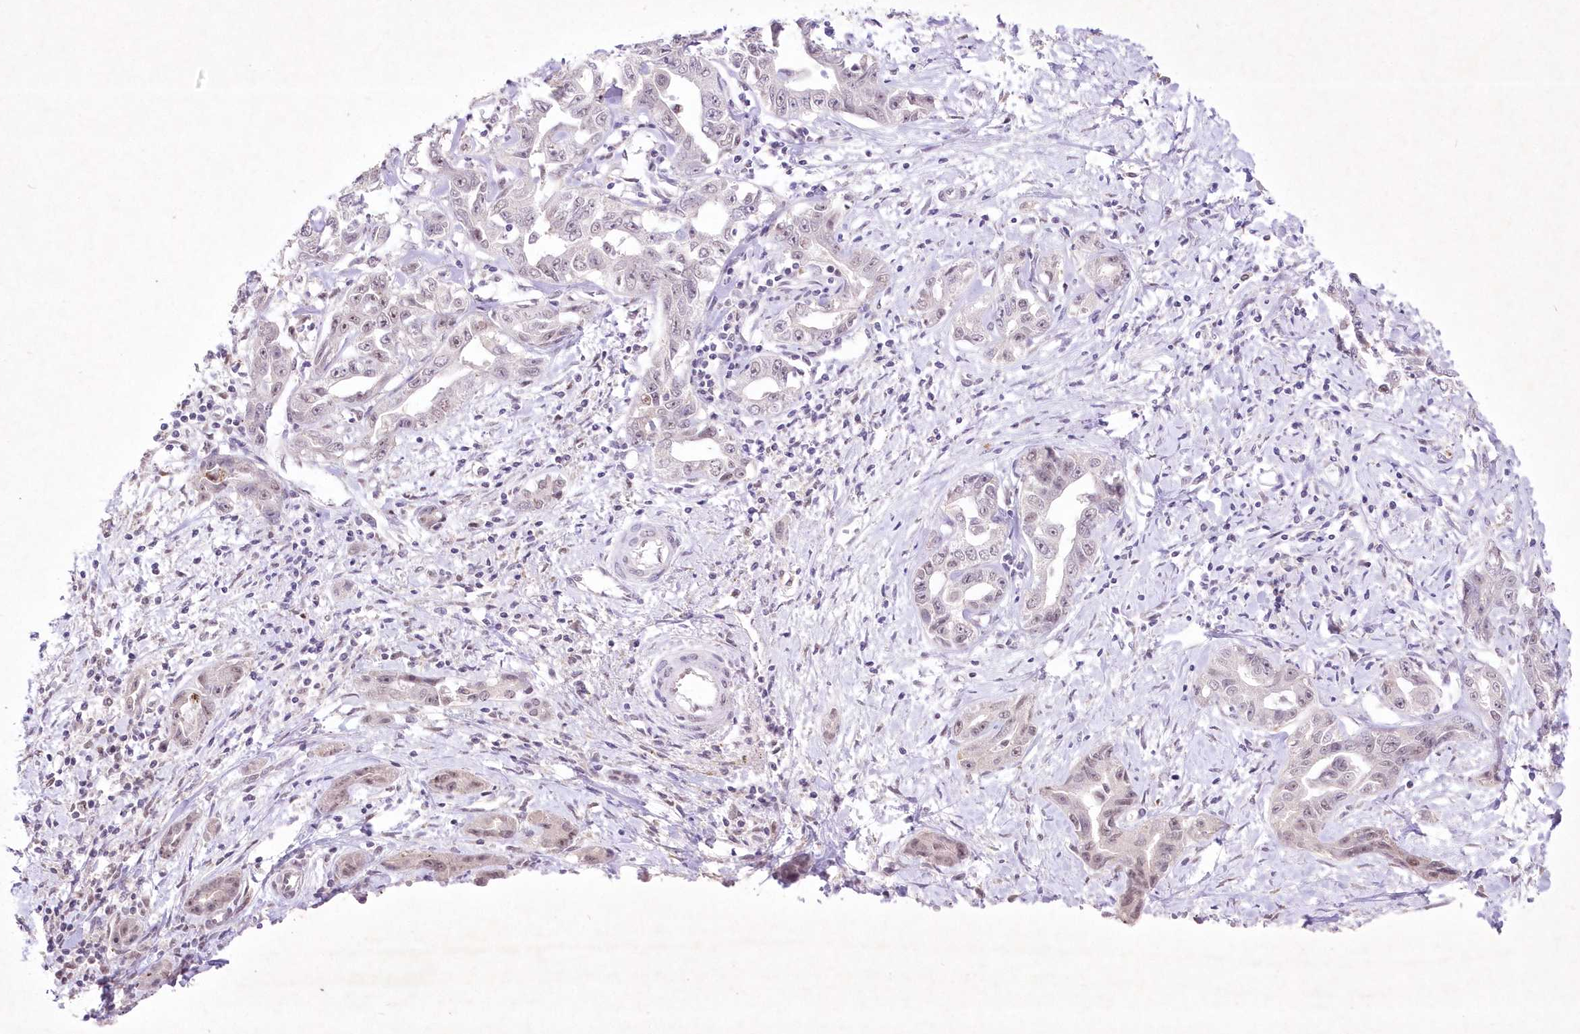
{"staining": {"intensity": "weak", "quantity": "<25%", "location": "nuclear"}, "tissue": "liver cancer", "cell_type": "Tumor cells", "image_type": "cancer", "snomed": [{"axis": "morphology", "description": "Cholangiocarcinoma"}, {"axis": "topography", "description": "Liver"}], "caption": "Image shows no protein staining in tumor cells of liver cancer tissue. (Brightfield microscopy of DAB IHC at high magnification).", "gene": "RBM27", "patient": {"sex": "male", "age": 59}}